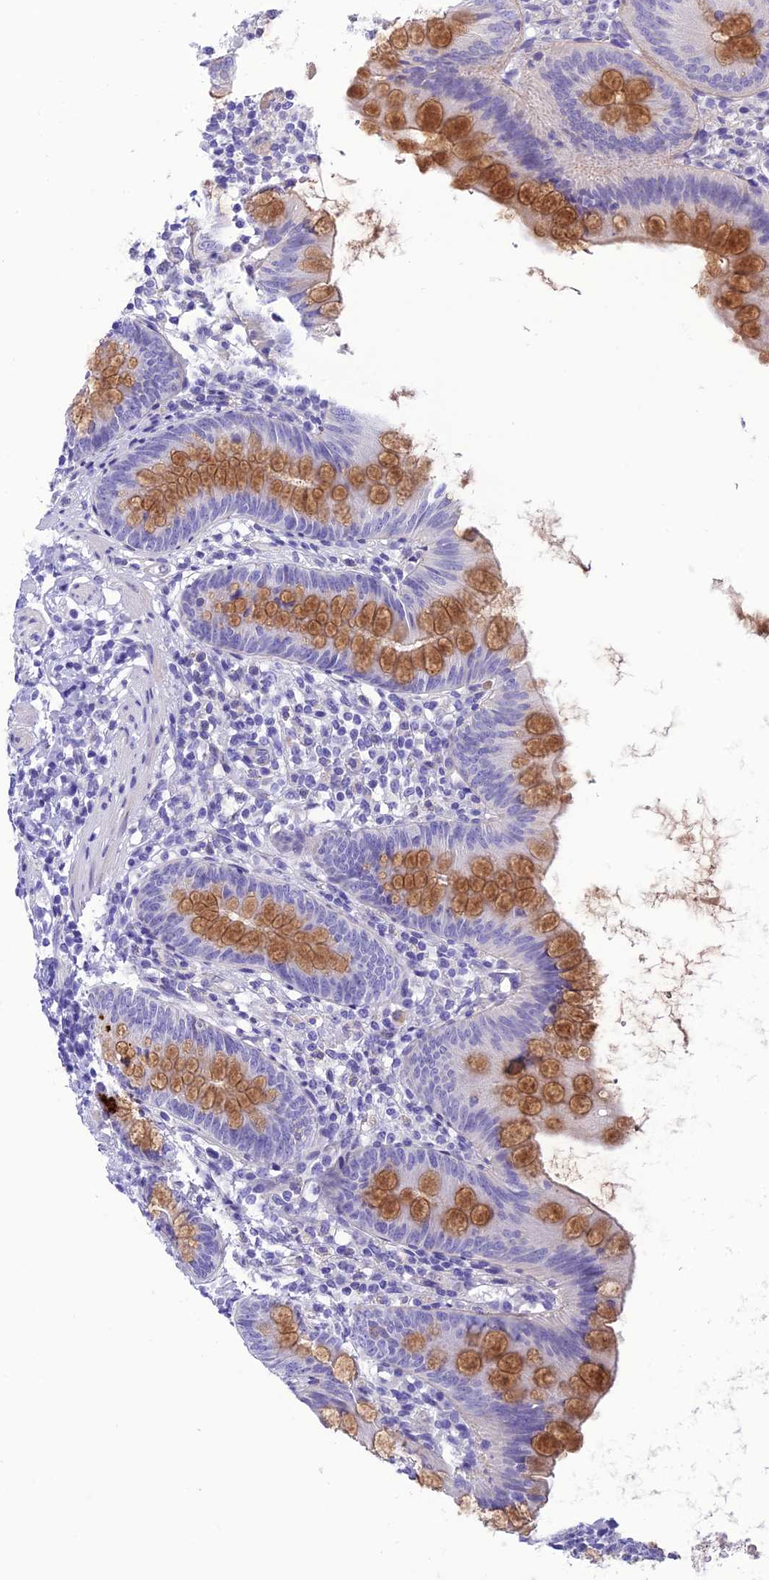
{"staining": {"intensity": "strong", "quantity": "25%-75%", "location": "cytoplasmic/membranous"}, "tissue": "appendix", "cell_type": "Glandular cells", "image_type": "normal", "snomed": [{"axis": "morphology", "description": "Normal tissue, NOS"}, {"axis": "topography", "description": "Appendix"}], "caption": "This is a photomicrograph of IHC staining of benign appendix, which shows strong positivity in the cytoplasmic/membranous of glandular cells.", "gene": "C17orf67", "patient": {"sex": "female", "age": 62}}